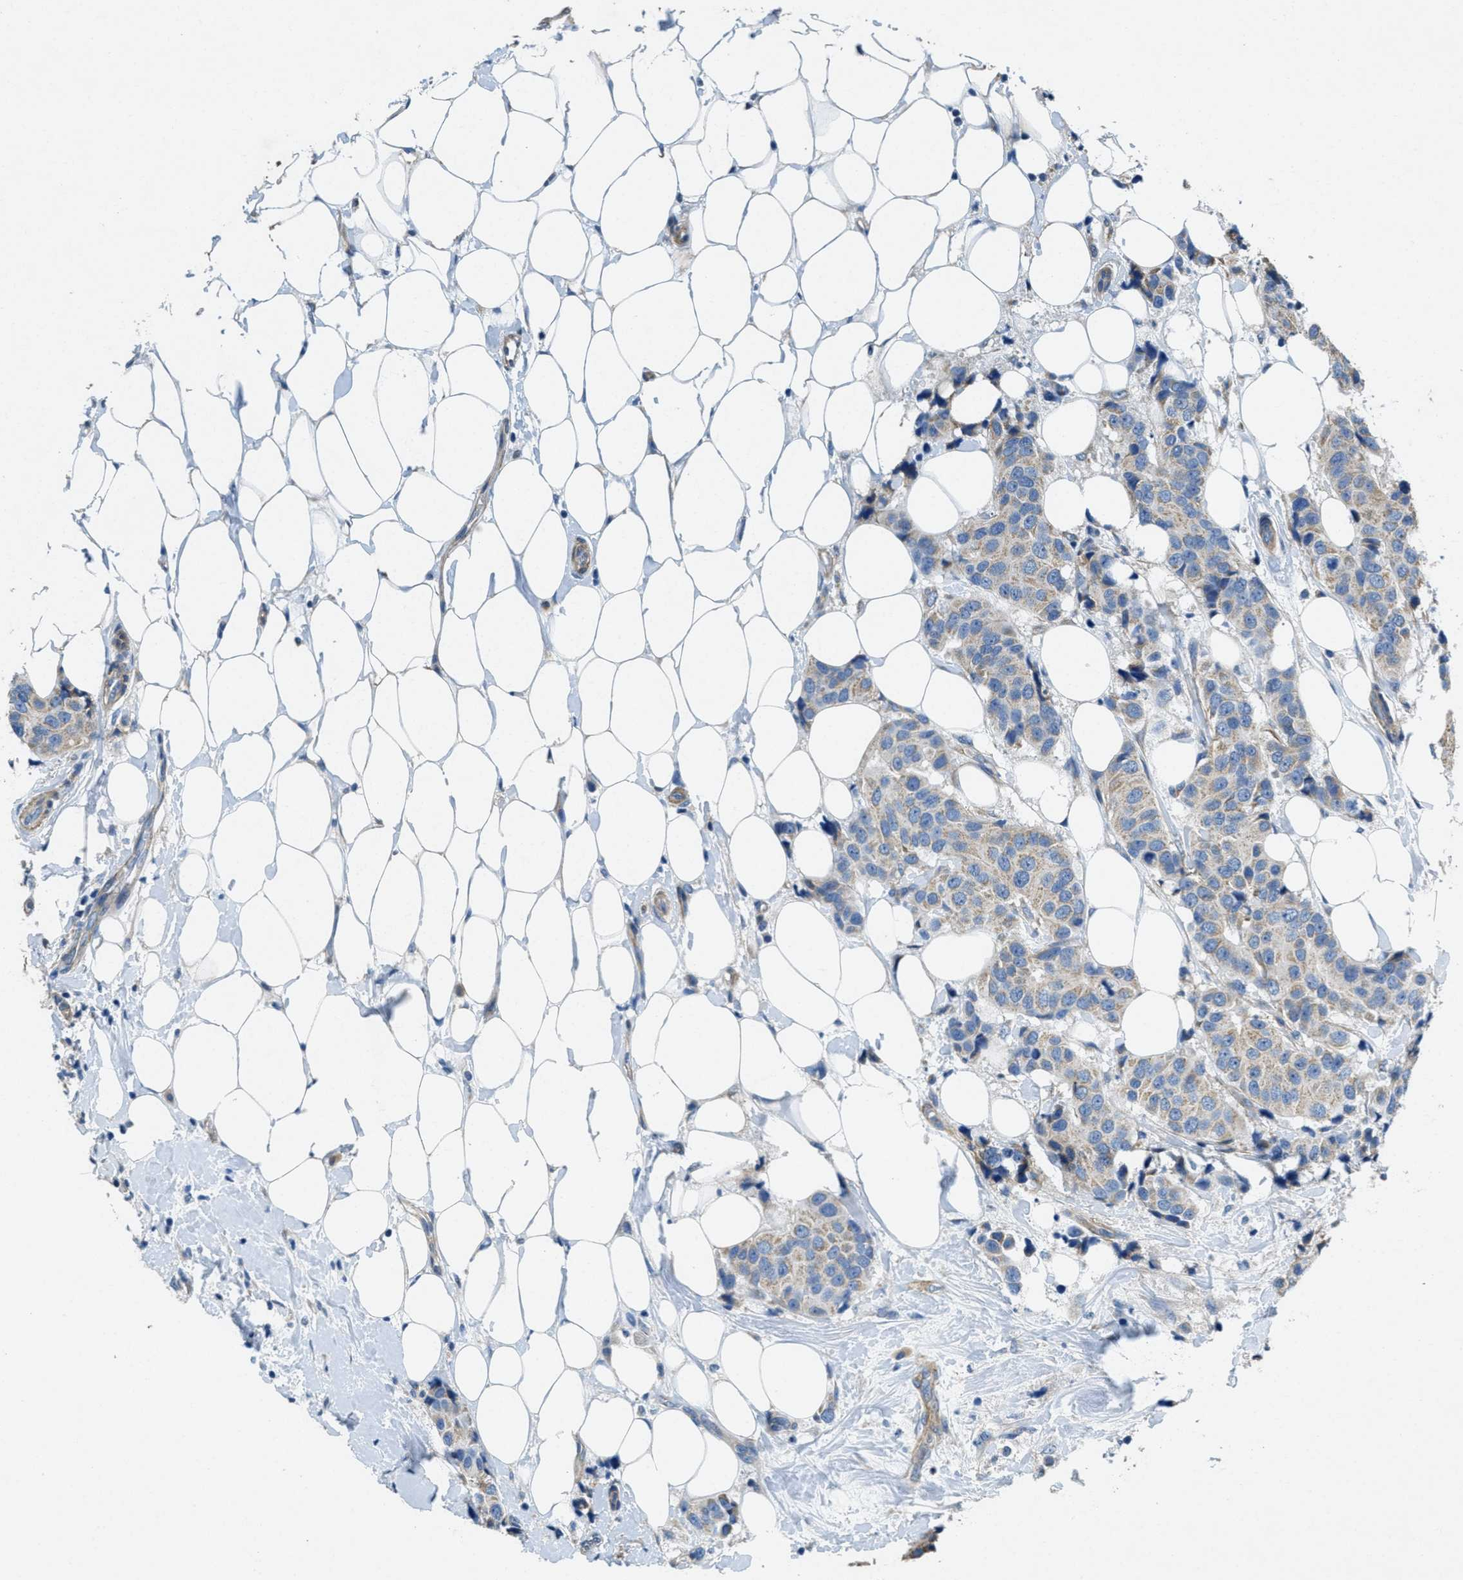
{"staining": {"intensity": "weak", "quantity": ">75%", "location": "cytoplasmic/membranous"}, "tissue": "breast cancer", "cell_type": "Tumor cells", "image_type": "cancer", "snomed": [{"axis": "morphology", "description": "Normal tissue, NOS"}, {"axis": "morphology", "description": "Duct carcinoma"}, {"axis": "topography", "description": "Breast"}], "caption": "Protein expression analysis of human breast cancer reveals weak cytoplasmic/membranous expression in approximately >75% of tumor cells. Immunohistochemistry stains the protein of interest in brown and the nuclei are stained blue.", "gene": "TOMM70", "patient": {"sex": "female", "age": 39}}